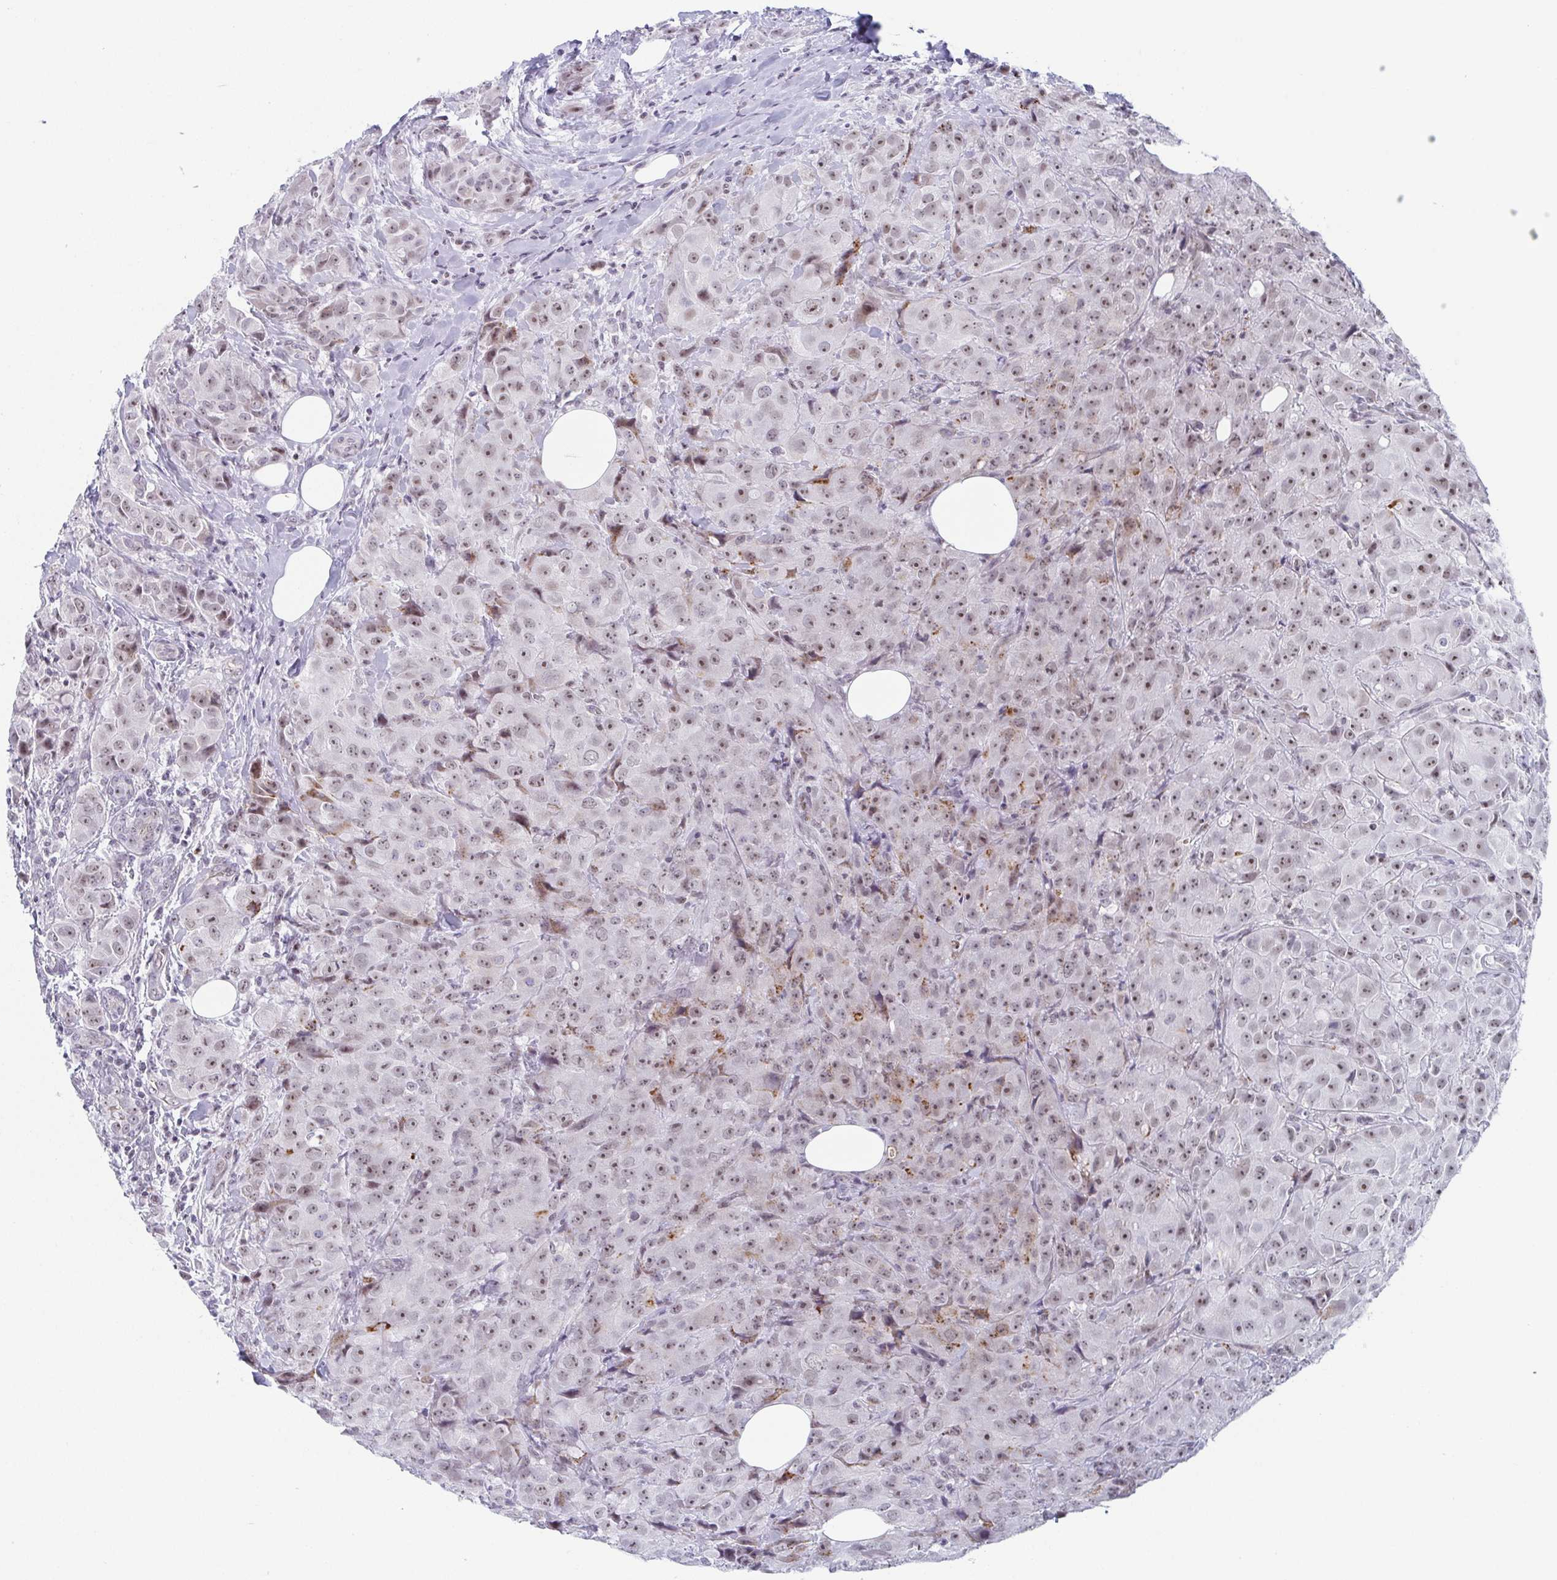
{"staining": {"intensity": "moderate", "quantity": "<25%", "location": "nuclear"}, "tissue": "breast cancer", "cell_type": "Tumor cells", "image_type": "cancer", "snomed": [{"axis": "morphology", "description": "Normal tissue, NOS"}, {"axis": "morphology", "description": "Duct carcinoma"}, {"axis": "topography", "description": "Breast"}], "caption": "Tumor cells exhibit low levels of moderate nuclear staining in about <25% of cells in breast cancer (intraductal carcinoma).", "gene": "EXOSC7", "patient": {"sex": "female", "age": 43}}